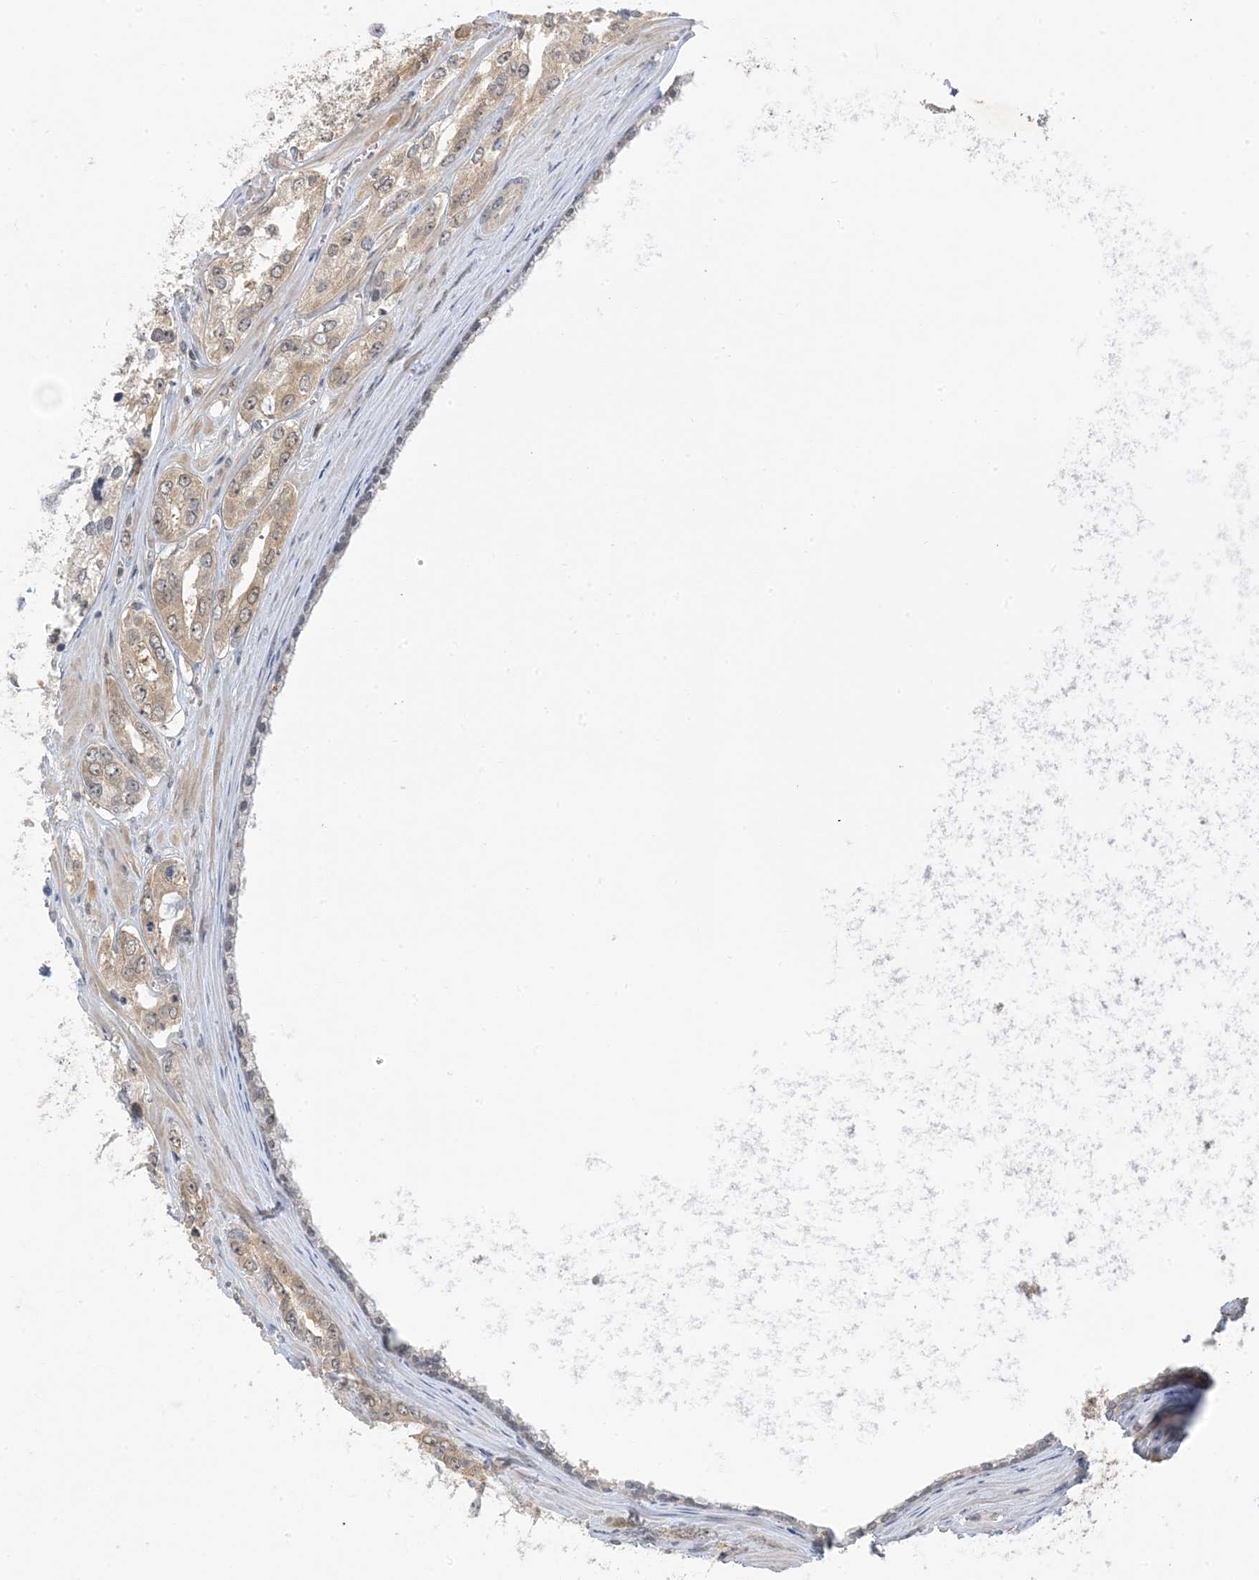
{"staining": {"intensity": "weak", "quantity": ">75%", "location": "cytoplasmic/membranous"}, "tissue": "prostate cancer", "cell_type": "Tumor cells", "image_type": "cancer", "snomed": [{"axis": "morphology", "description": "Adenocarcinoma, High grade"}, {"axis": "topography", "description": "Prostate"}], "caption": "A brown stain shows weak cytoplasmic/membranous positivity of a protein in human prostate cancer (adenocarcinoma (high-grade)) tumor cells. (Brightfield microscopy of DAB IHC at high magnification).", "gene": "WDR26", "patient": {"sex": "male", "age": 66}}